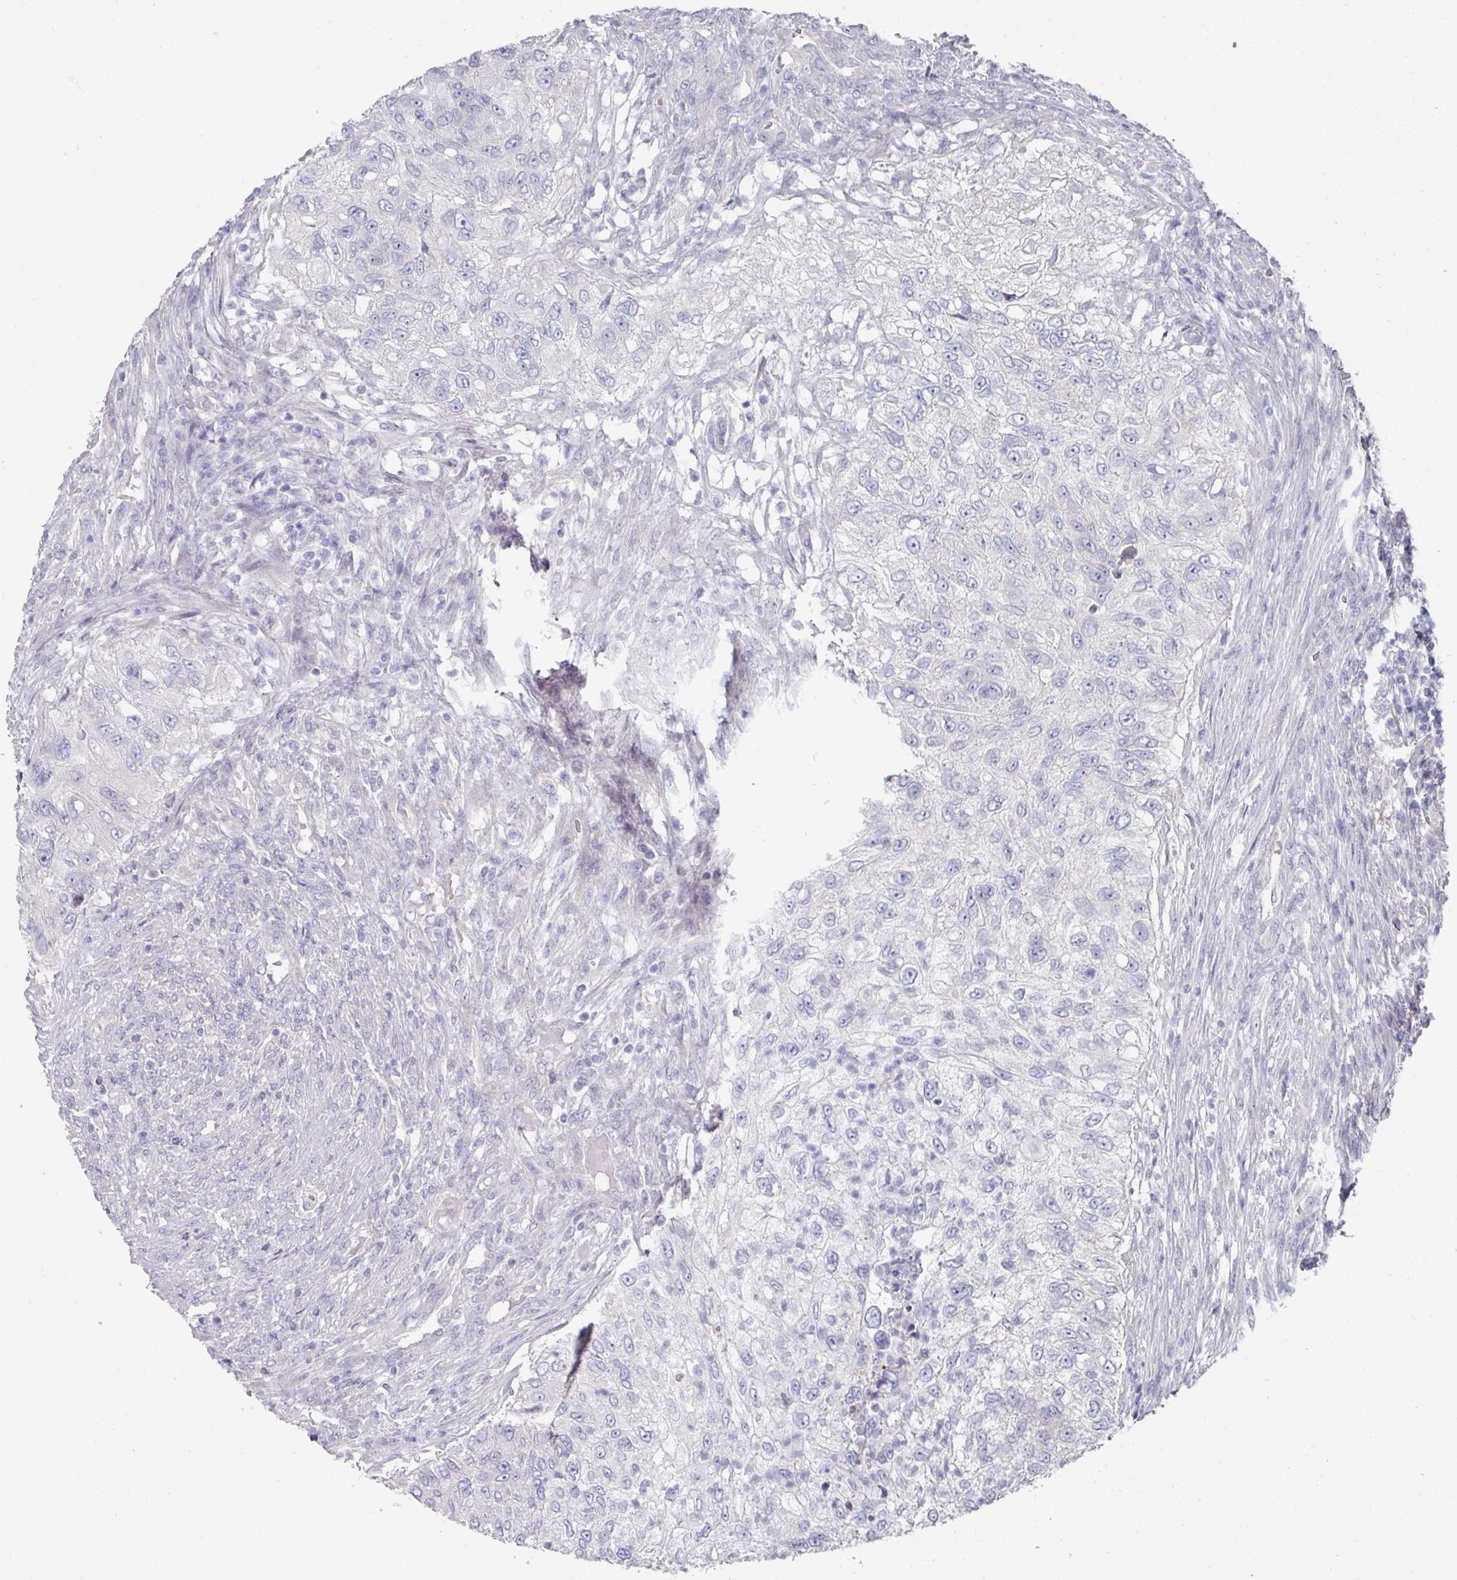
{"staining": {"intensity": "negative", "quantity": "none", "location": "none"}, "tissue": "urothelial cancer", "cell_type": "Tumor cells", "image_type": "cancer", "snomed": [{"axis": "morphology", "description": "Urothelial carcinoma, High grade"}, {"axis": "topography", "description": "Urinary bladder"}], "caption": "High magnification brightfield microscopy of high-grade urothelial carcinoma stained with DAB (3,3'-diaminobenzidine) (brown) and counterstained with hematoxylin (blue): tumor cells show no significant staining.", "gene": "NT5C1A", "patient": {"sex": "female", "age": 60}}